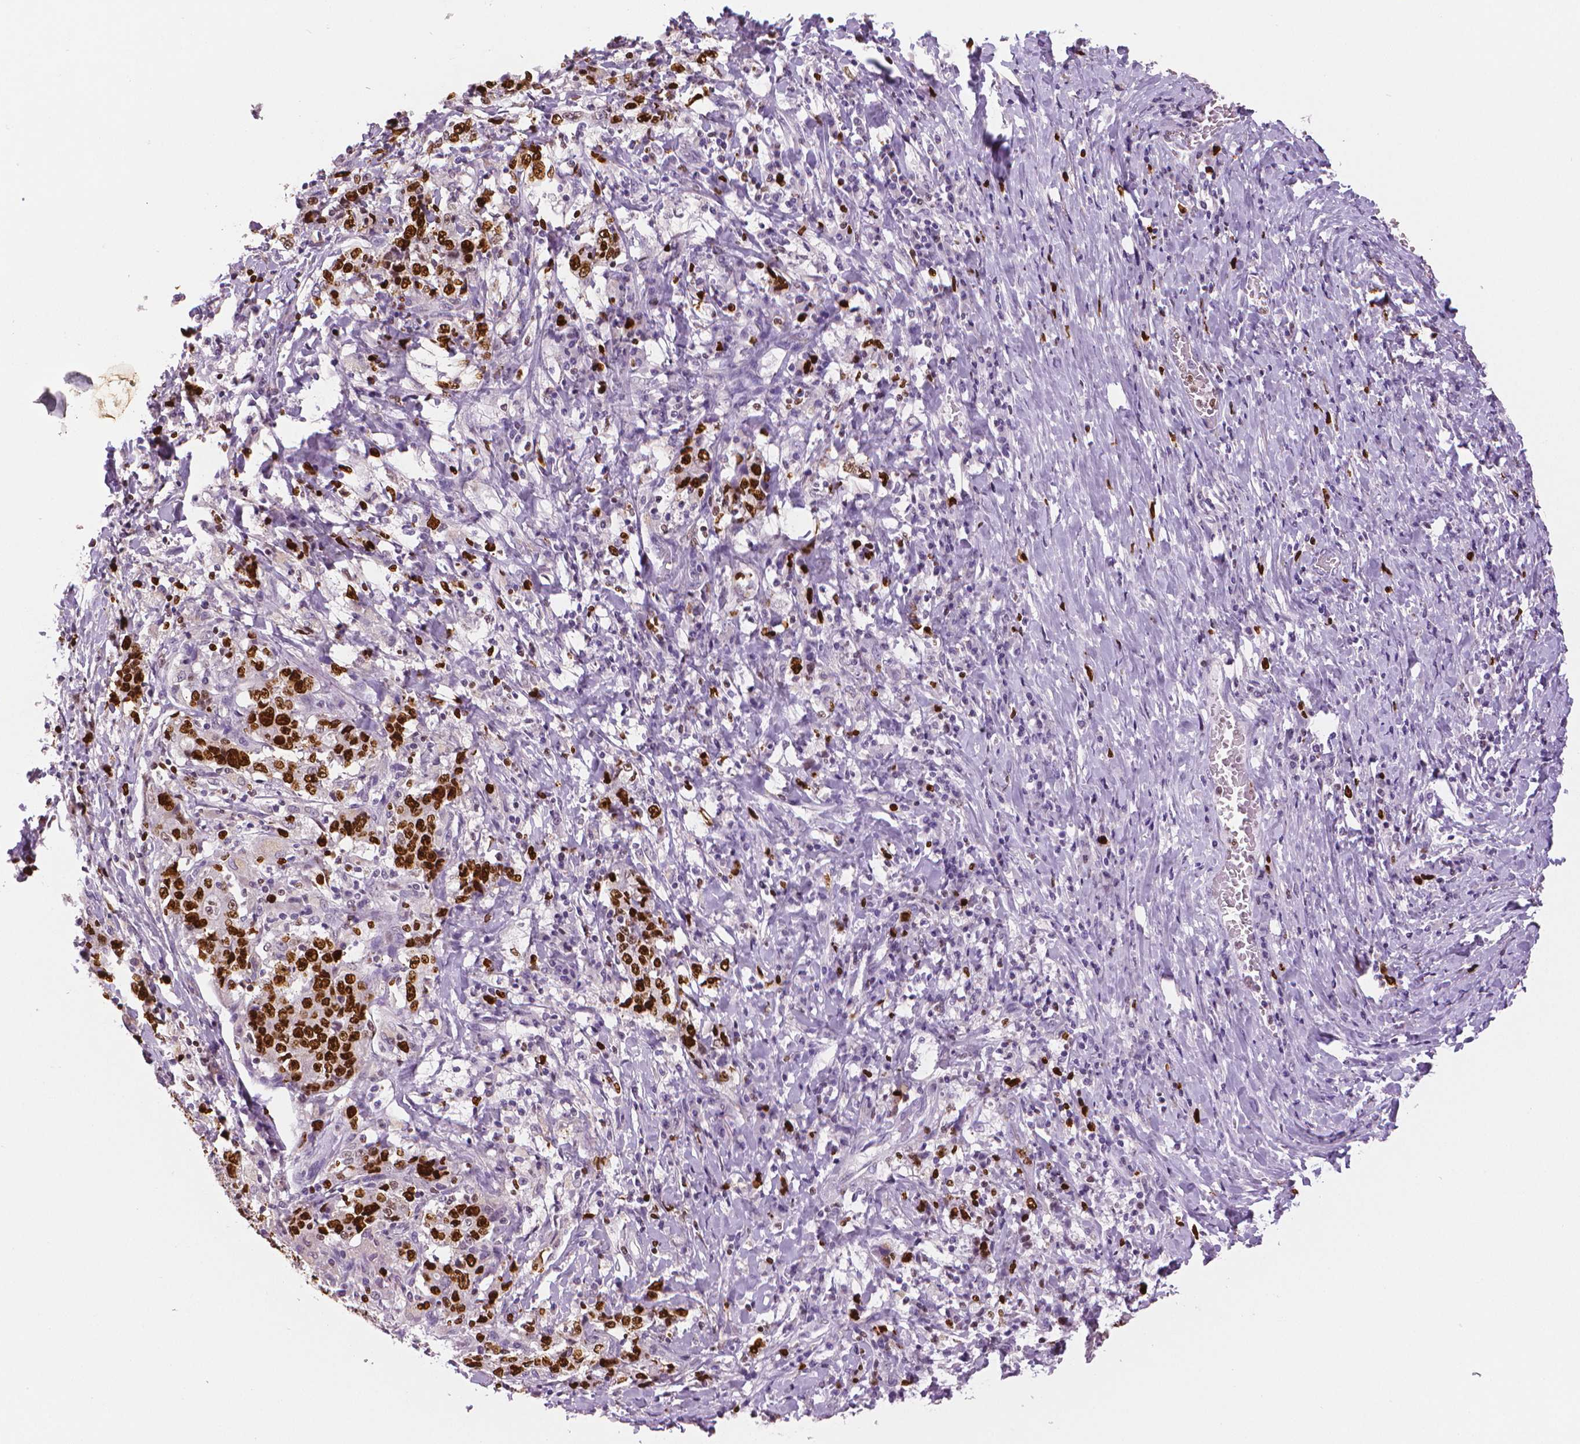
{"staining": {"intensity": "strong", "quantity": ">75%", "location": "nuclear"}, "tissue": "stomach cancer", "cell_type": "Tumor cells", "image_type": "cancer", "snomed": [{"axis": "morphology", "description": "Normal tissue, NOS"}, {"axis": "morphology", "description": "Adenocarcinoma, NOS"}, {"axis": "topography", "description": "Stomach, upper"}, {"axis": "topography", "description": "Stomach"}], "caption": "A photomicrograph showing strong nuclear expression in approximately >75% of tumor cells in stomach cancer (adenocarcinoma), as visualized by brown immunohistochemical staining.", "gene": "MKI67", "patient": {"sex": "male", "age": 59}}